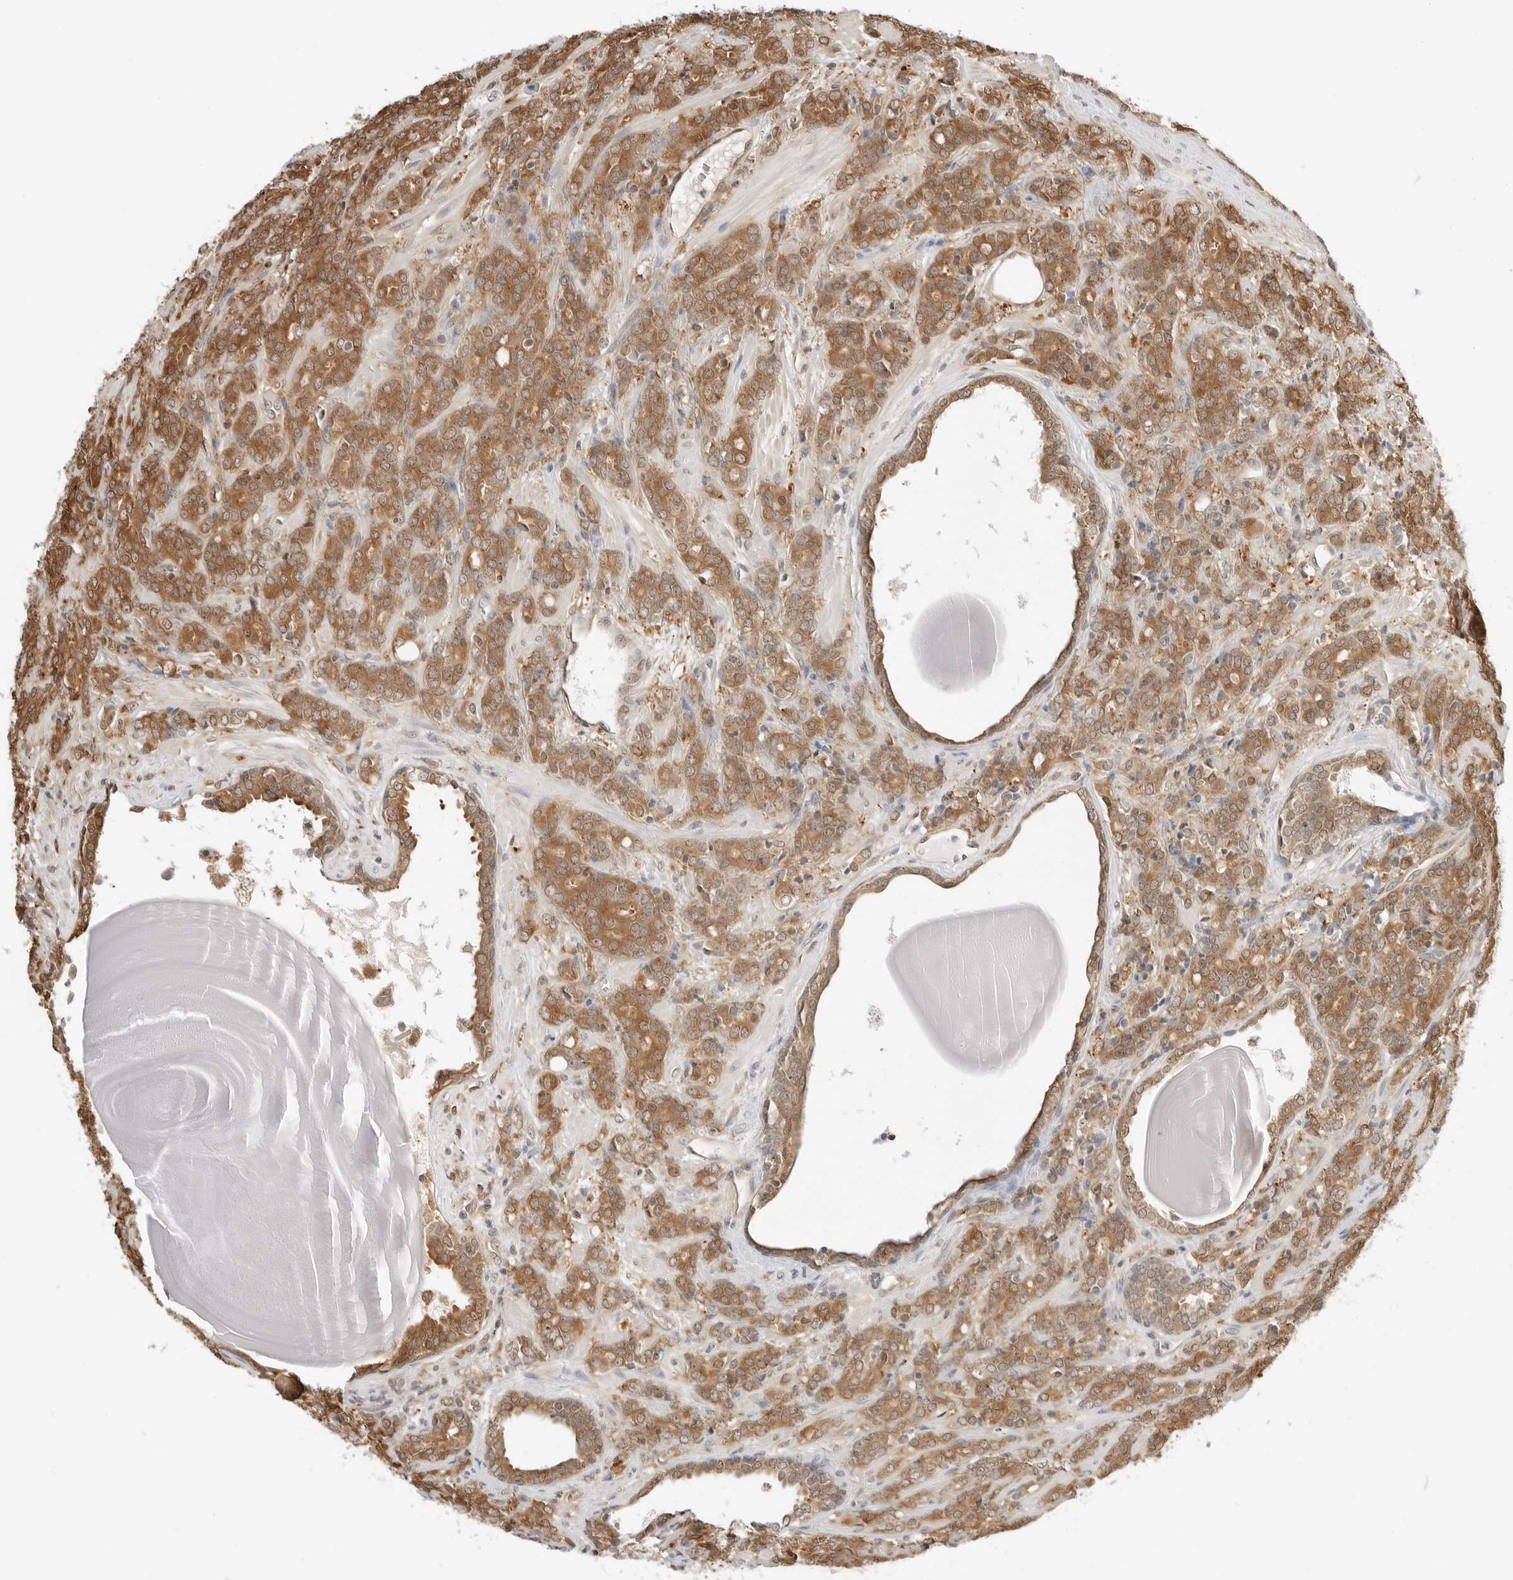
{"staining": {"intensity": "moderate", "quantity": ">75%", "location": "cytoplasmic/membranous,nuclear"}, "tissue": "prostate cancer", "cell_type": "Tumor cells", "image_type": "cancer", "snomed": [{"axis": "morphology", "description": "Adenocarcinoma, High grade"}, {"axis": "topography", "description": "Prostate"}], "caption": "Immunohistochemistry (DAB) staining of human adenocarcinoma (high-grade) (prostate) shows moderate cytoplasmic/membranous and nuclear protein expression in approximately >75% of tumor cells.", "gene": "NUDC", "patient": {"sex": "male", "age": 62}}